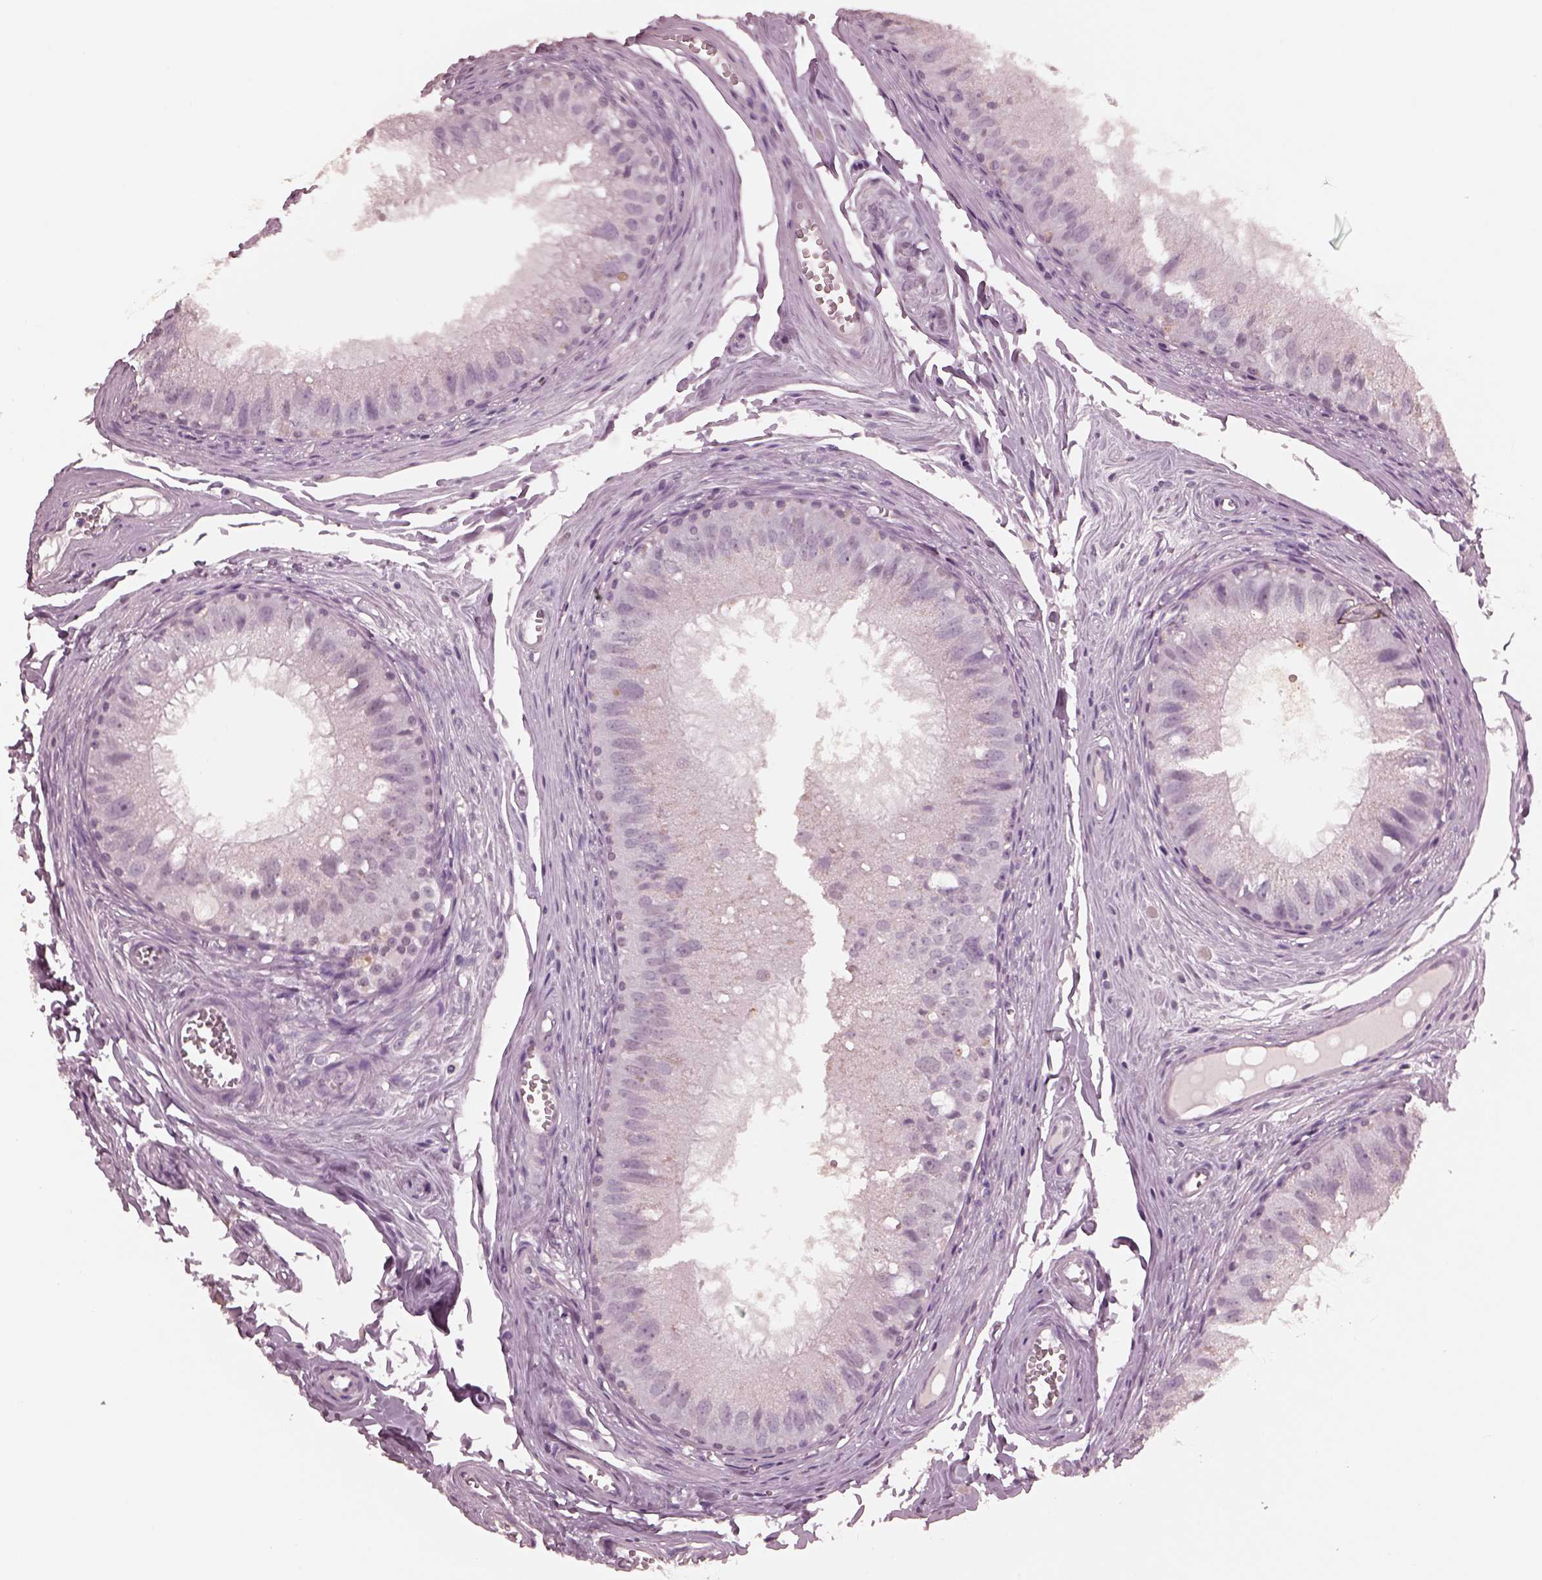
{"staining": {"intensity": "negative", "quantity": "none", "location": "none"}, "tissue": "epididymis", "cell_type": "Glandular cells", "image_type": "normal", "snomed": [{"axis": "morphology", "description": "Normal tissue, NOS"}, {"axis": "topography", "description": "Epididymis"}], "caption": "Glandular cells are negative for brown protein staining in benign epididymis.", "gene": "TSKS", "patient": {"sex": "male", "age": 45}}